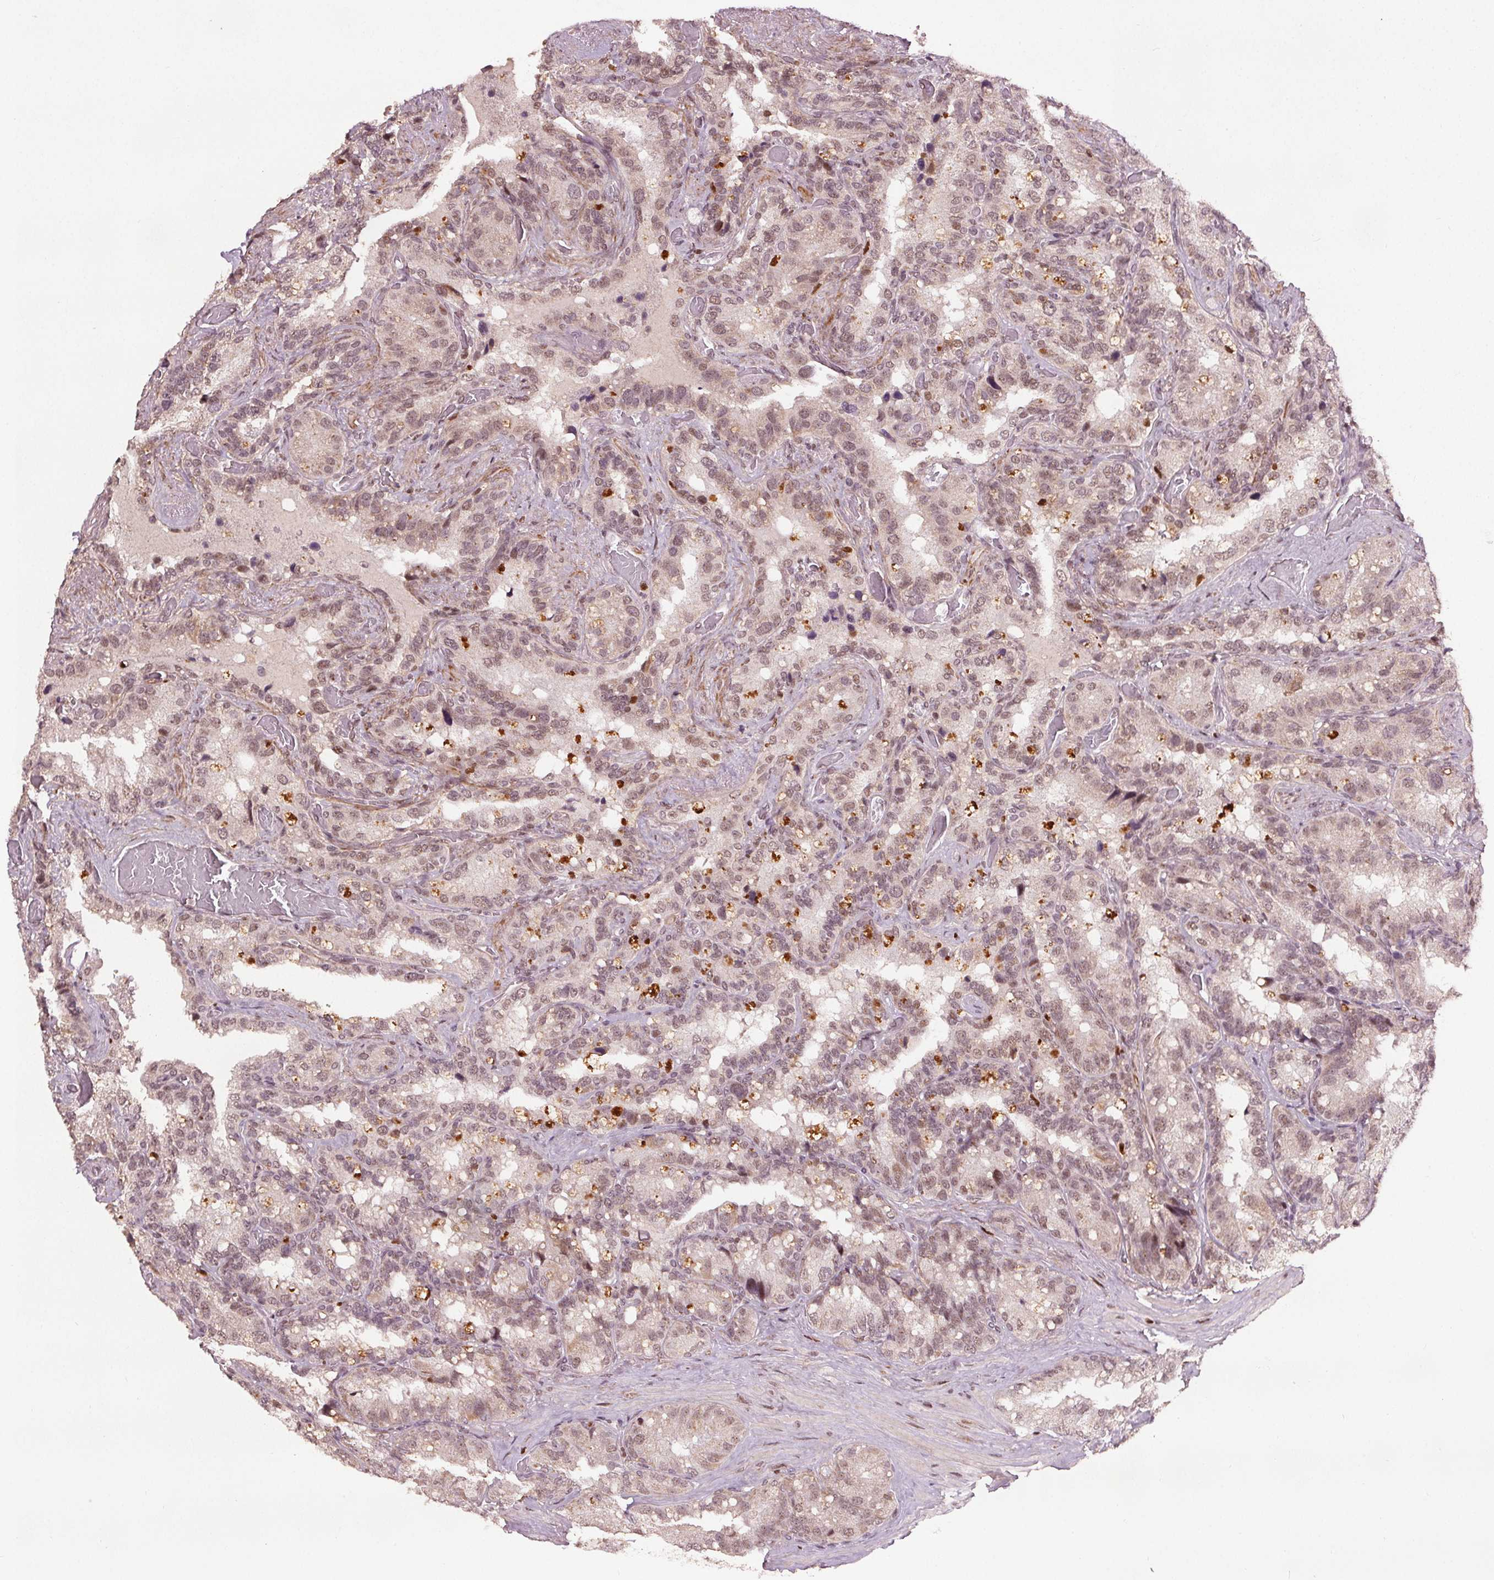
{"staining": {"intensity": "weak", "quantity": "25%-75%", "location": "nuclear"}, "tissue": "seminal vesicle", "cell_type": "Glandular cells", "image_type": "normal", "snomed": [{"axis": "morphology", "description": "Normal tissue, NOS"}, {"axis": "topography", "description": "Seminal veicle"}], "caption": "IHC micrograph of unremarkable human seminal vesicle stained for a protein (brown), which displays low levels of weak nuclear staining in about 25%-75% of glandular cells.", "gene": "DDX11", "patient": {"sex": "male", "age": 60}}